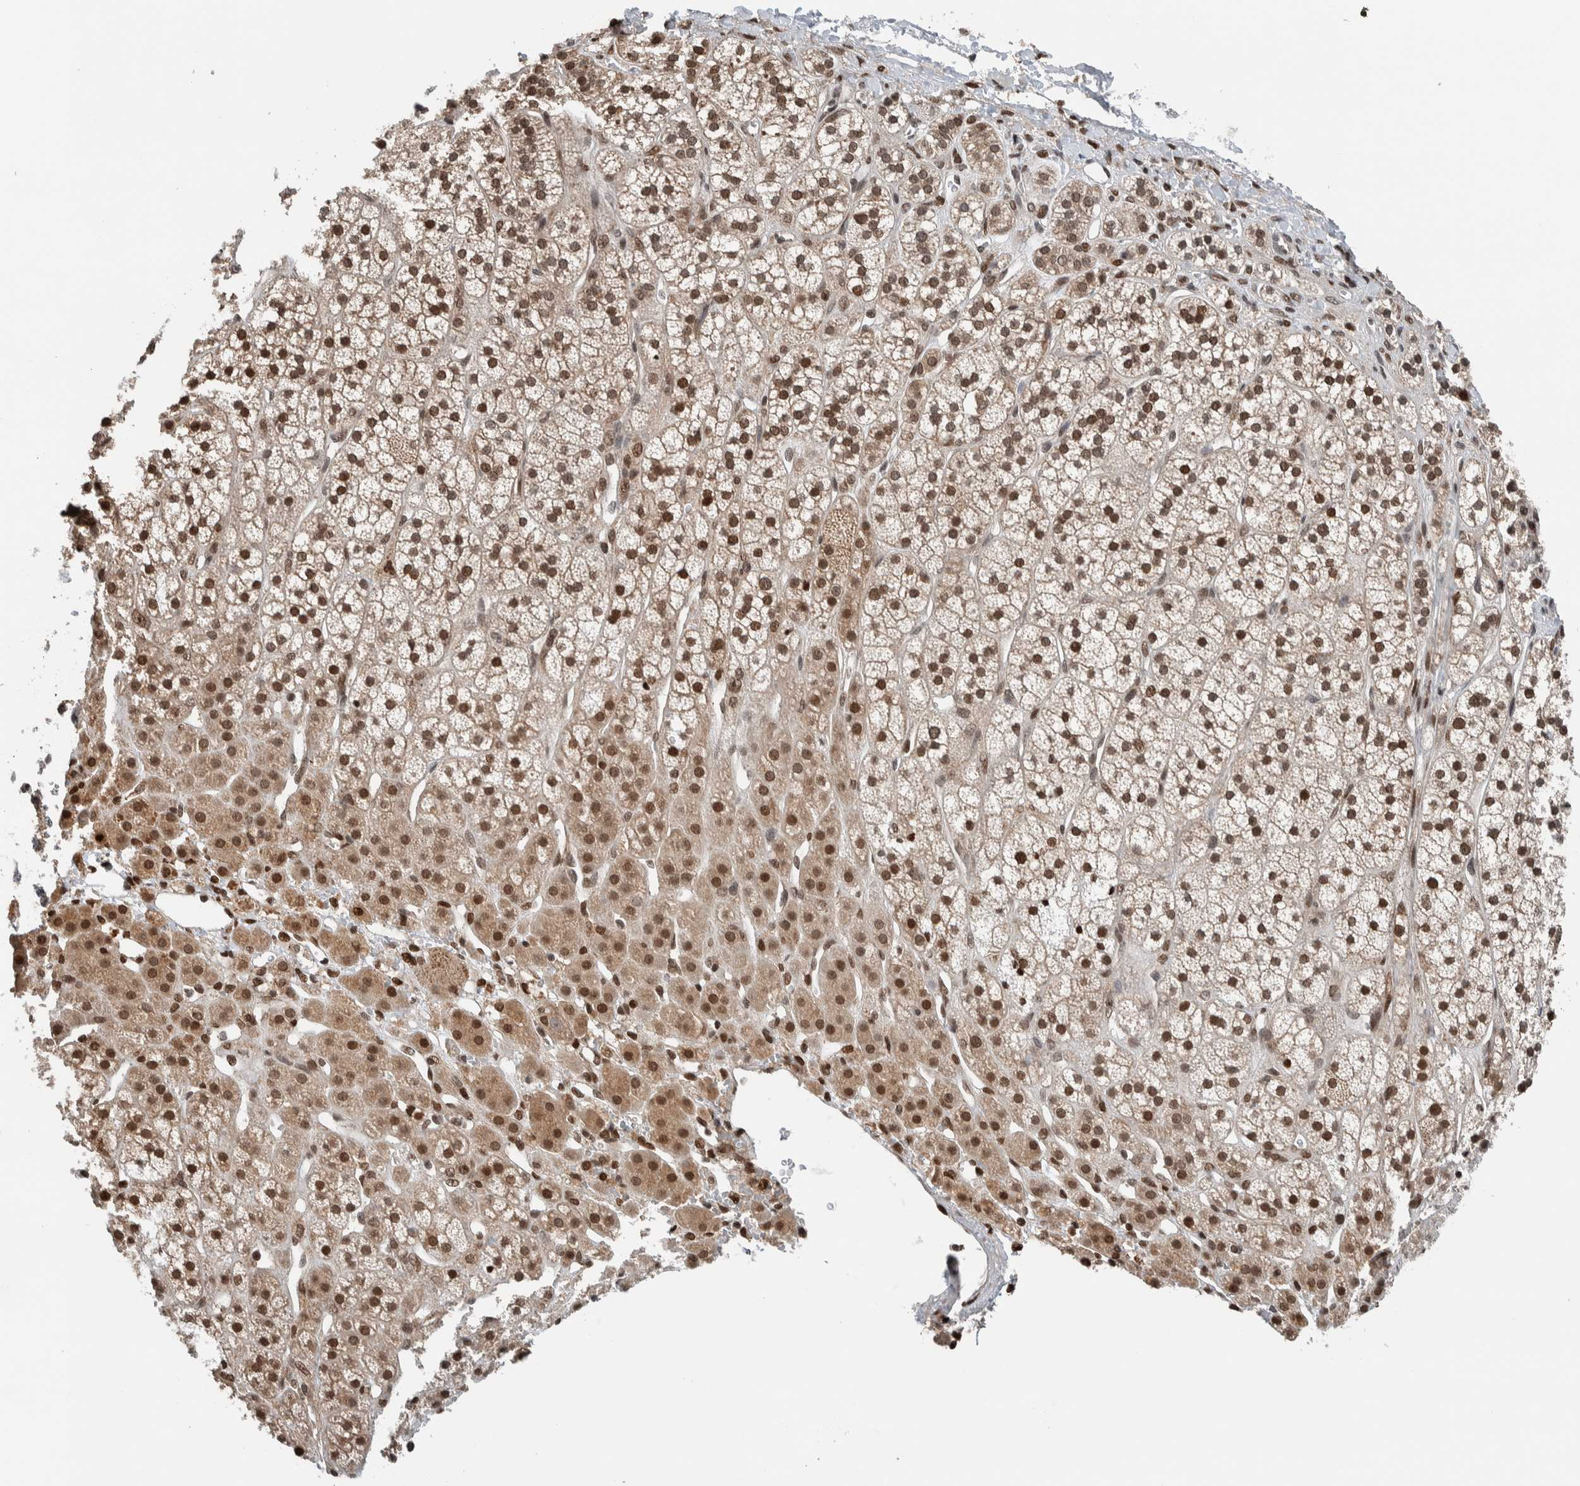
{"staining": {"intensity": "strong", "quantity": ">75%", "location": "cytoplasmic/membranous,nuclear"}, "tissue": "adrenal gland", "cell_type": "Glandular cells", "image_type": "normal", "snomed": [{"axis": "morphology", "description": "Normal tissue, NOS"}, {"axis": "topography", "description": "Adrenal gland"}], "caption": "Glandular cells reveal high levels of strong cytoplasmic/membranous,nuclear positivity in about >75% of cells in unremarkable adrenal gland. The protein is stained brown, and the nuclei are stained in blue (DAB IHC with brightfield microscopy, high magnification).", "gene": "NPLOC4", "patient": {"sex": "male", "age": 56}}